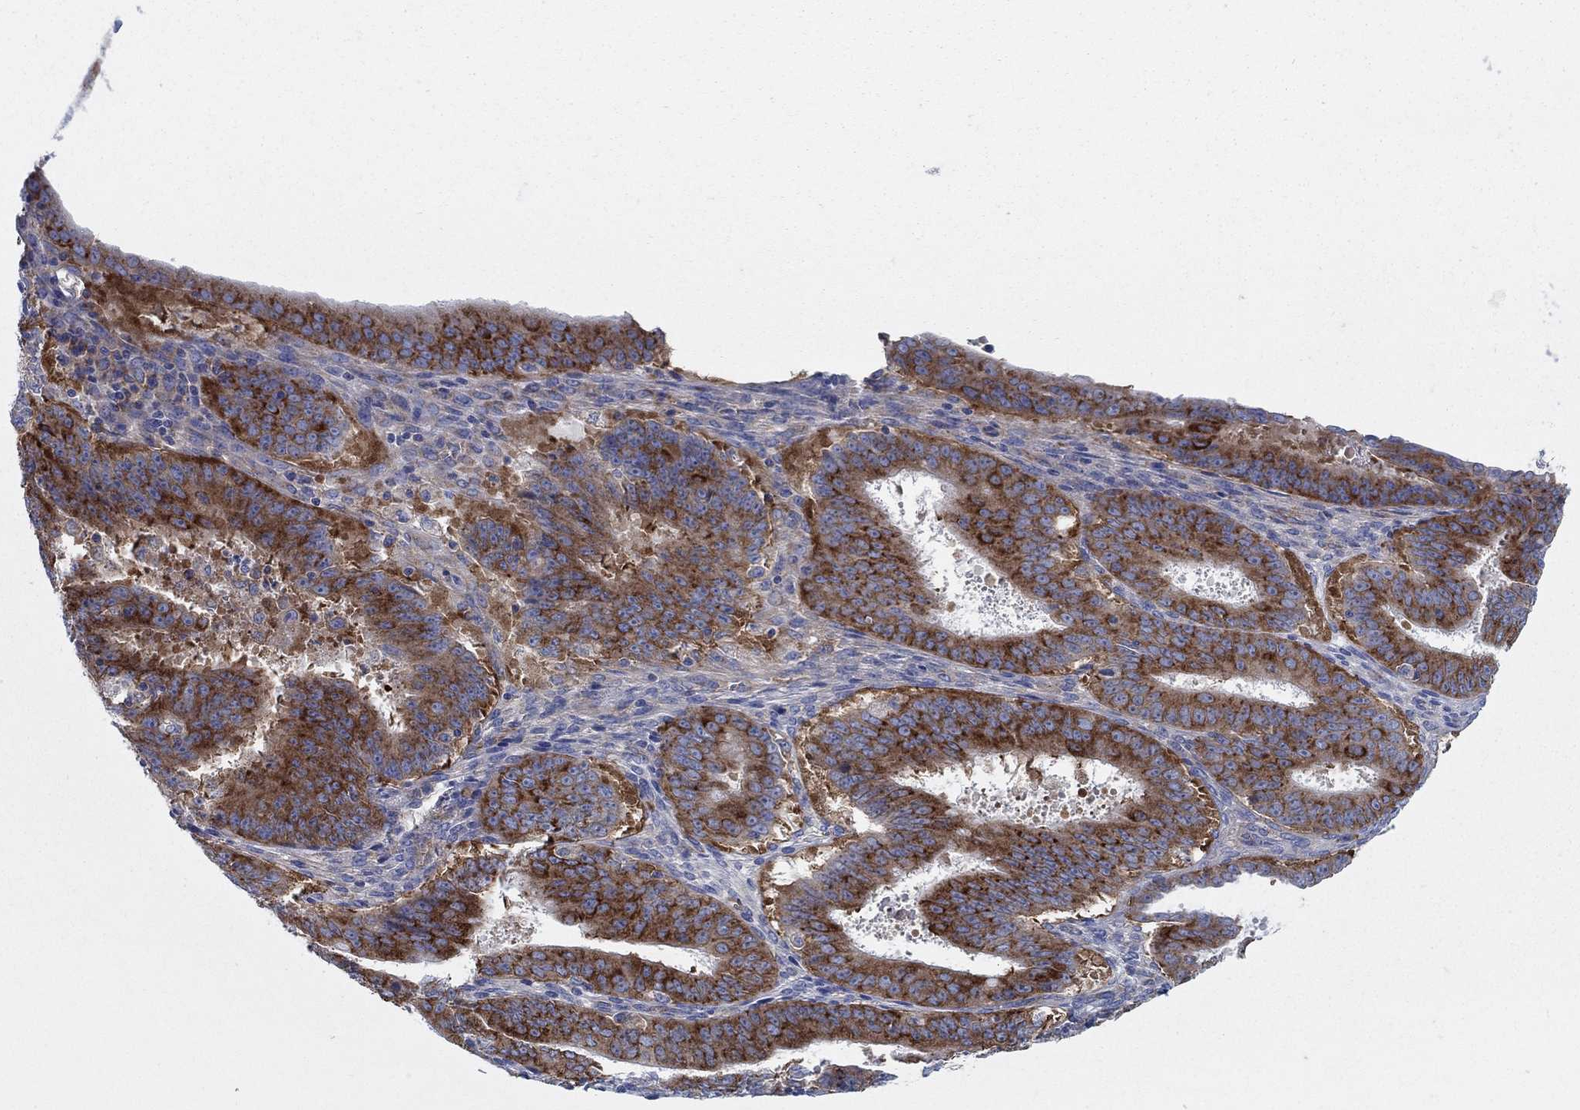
{"staining": {"intensity": "strong", "quantity": "25%-75%", "location": "cytoplasmic/membranous"}, "tissue": "ovarian cancer", "cell_type": "Tumor cells", "image_type": "cancer", "snomed": [{"axis": "morphology", "description": "Carcinoma, endometroid"}, {"axis": "topography", "description": "Ovary"}], "caption": "DAB immunohistochemical staining of endometroid carcinoma (ovarian) exhibits strong cytoplasmic/membranous protein positivity in about 25%-75% of tumor cells.", "gene": "TMEM59", "patient": {"sex": "female", "age": 42}}